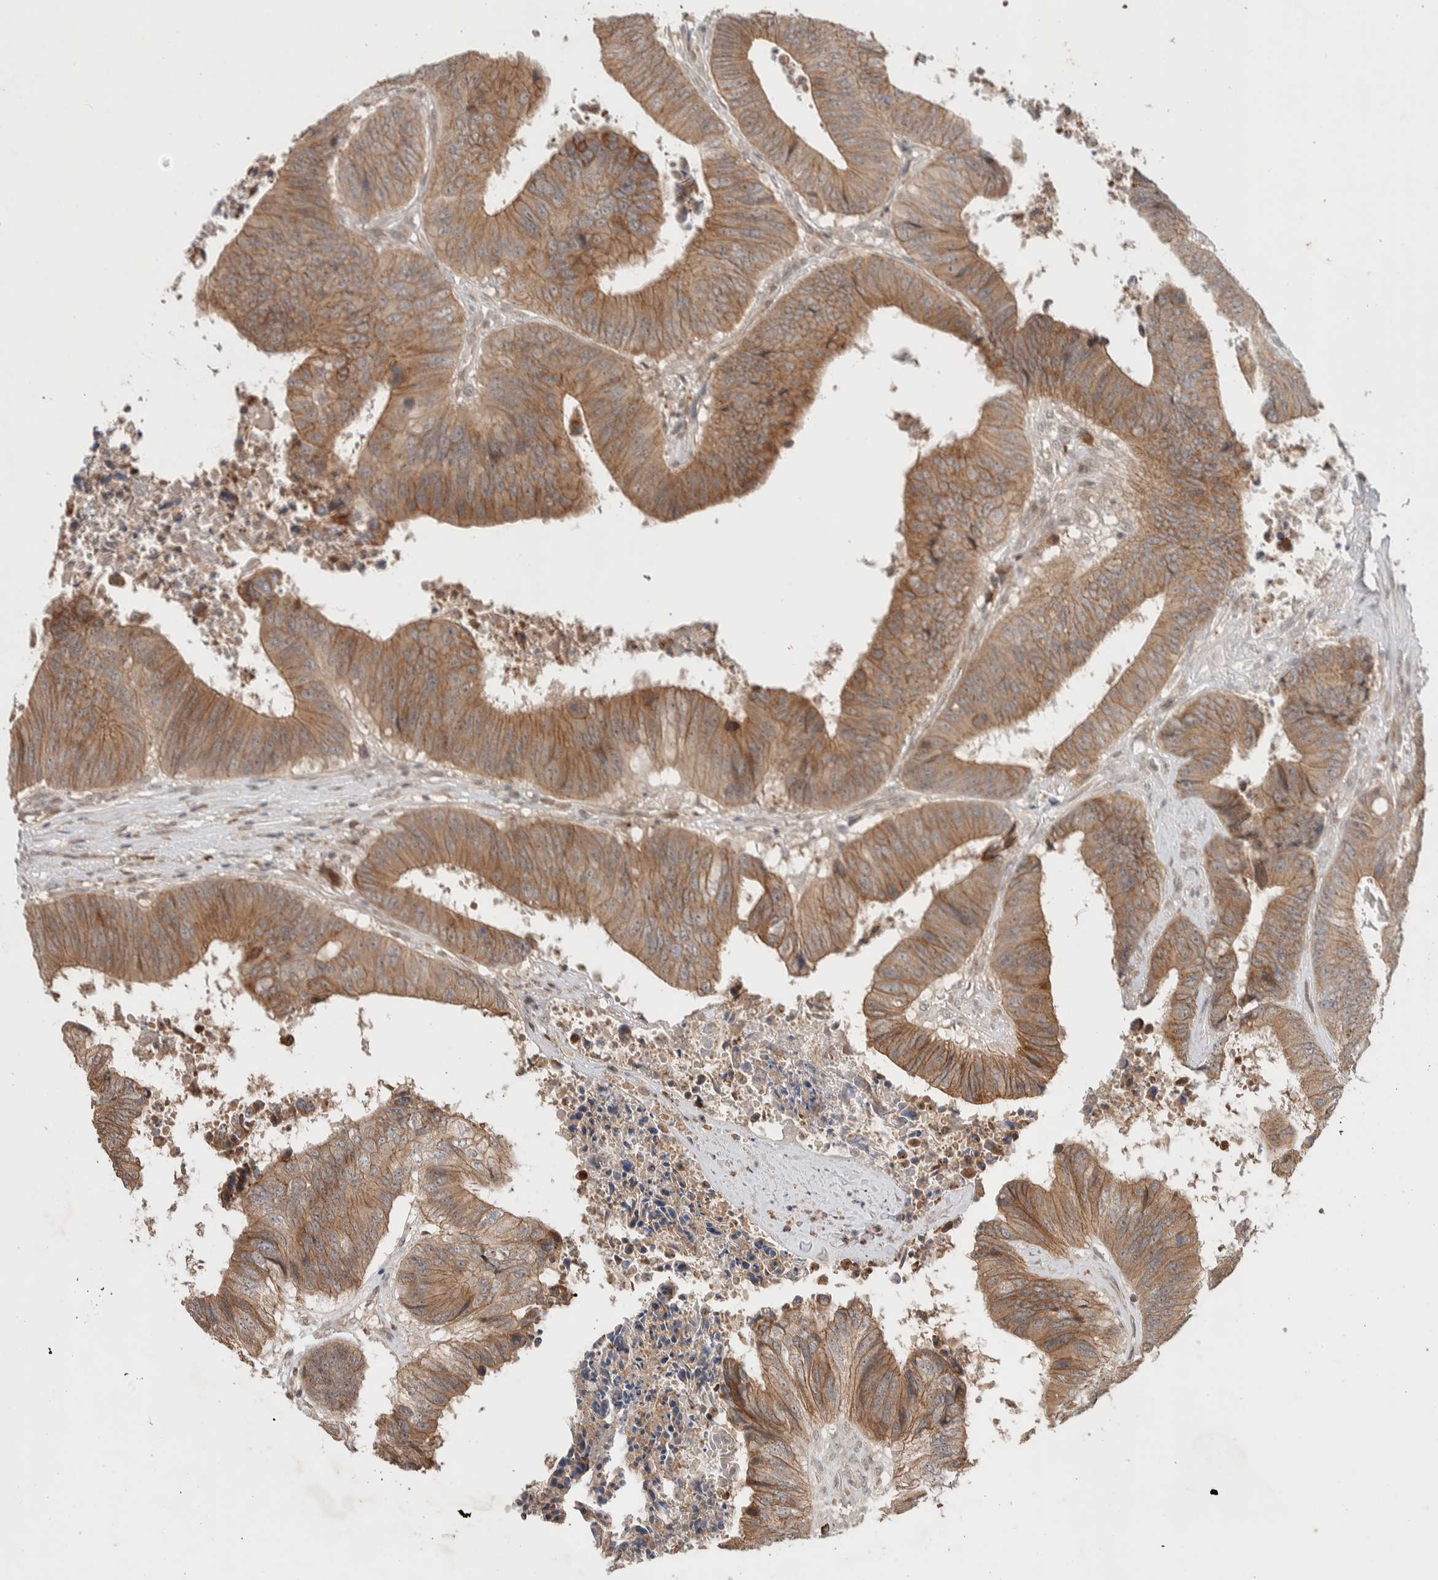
{"staining": {"intensity": "moderate", "quantity": ">75%", "location": "cytoplasmic/membranous"}, "tissue": "colorectal cancer", "cell_type": "Tumor cells", "image_type": "cancer", "snomed": [{"axis": "morphology", "description": "Adenocarcinoma, NOS"}, {"axis": "topography", "description": "Rectum"}], "caption": "DAB immunohistochemical staining of colorectal cancer (adenocarcinoma) exhibits moderate cytoplasmic/membranous protein staining in about >75% of tumor cells.", "gene": "DEPTOR", "patient": {"sex": "male", "age": 72}}